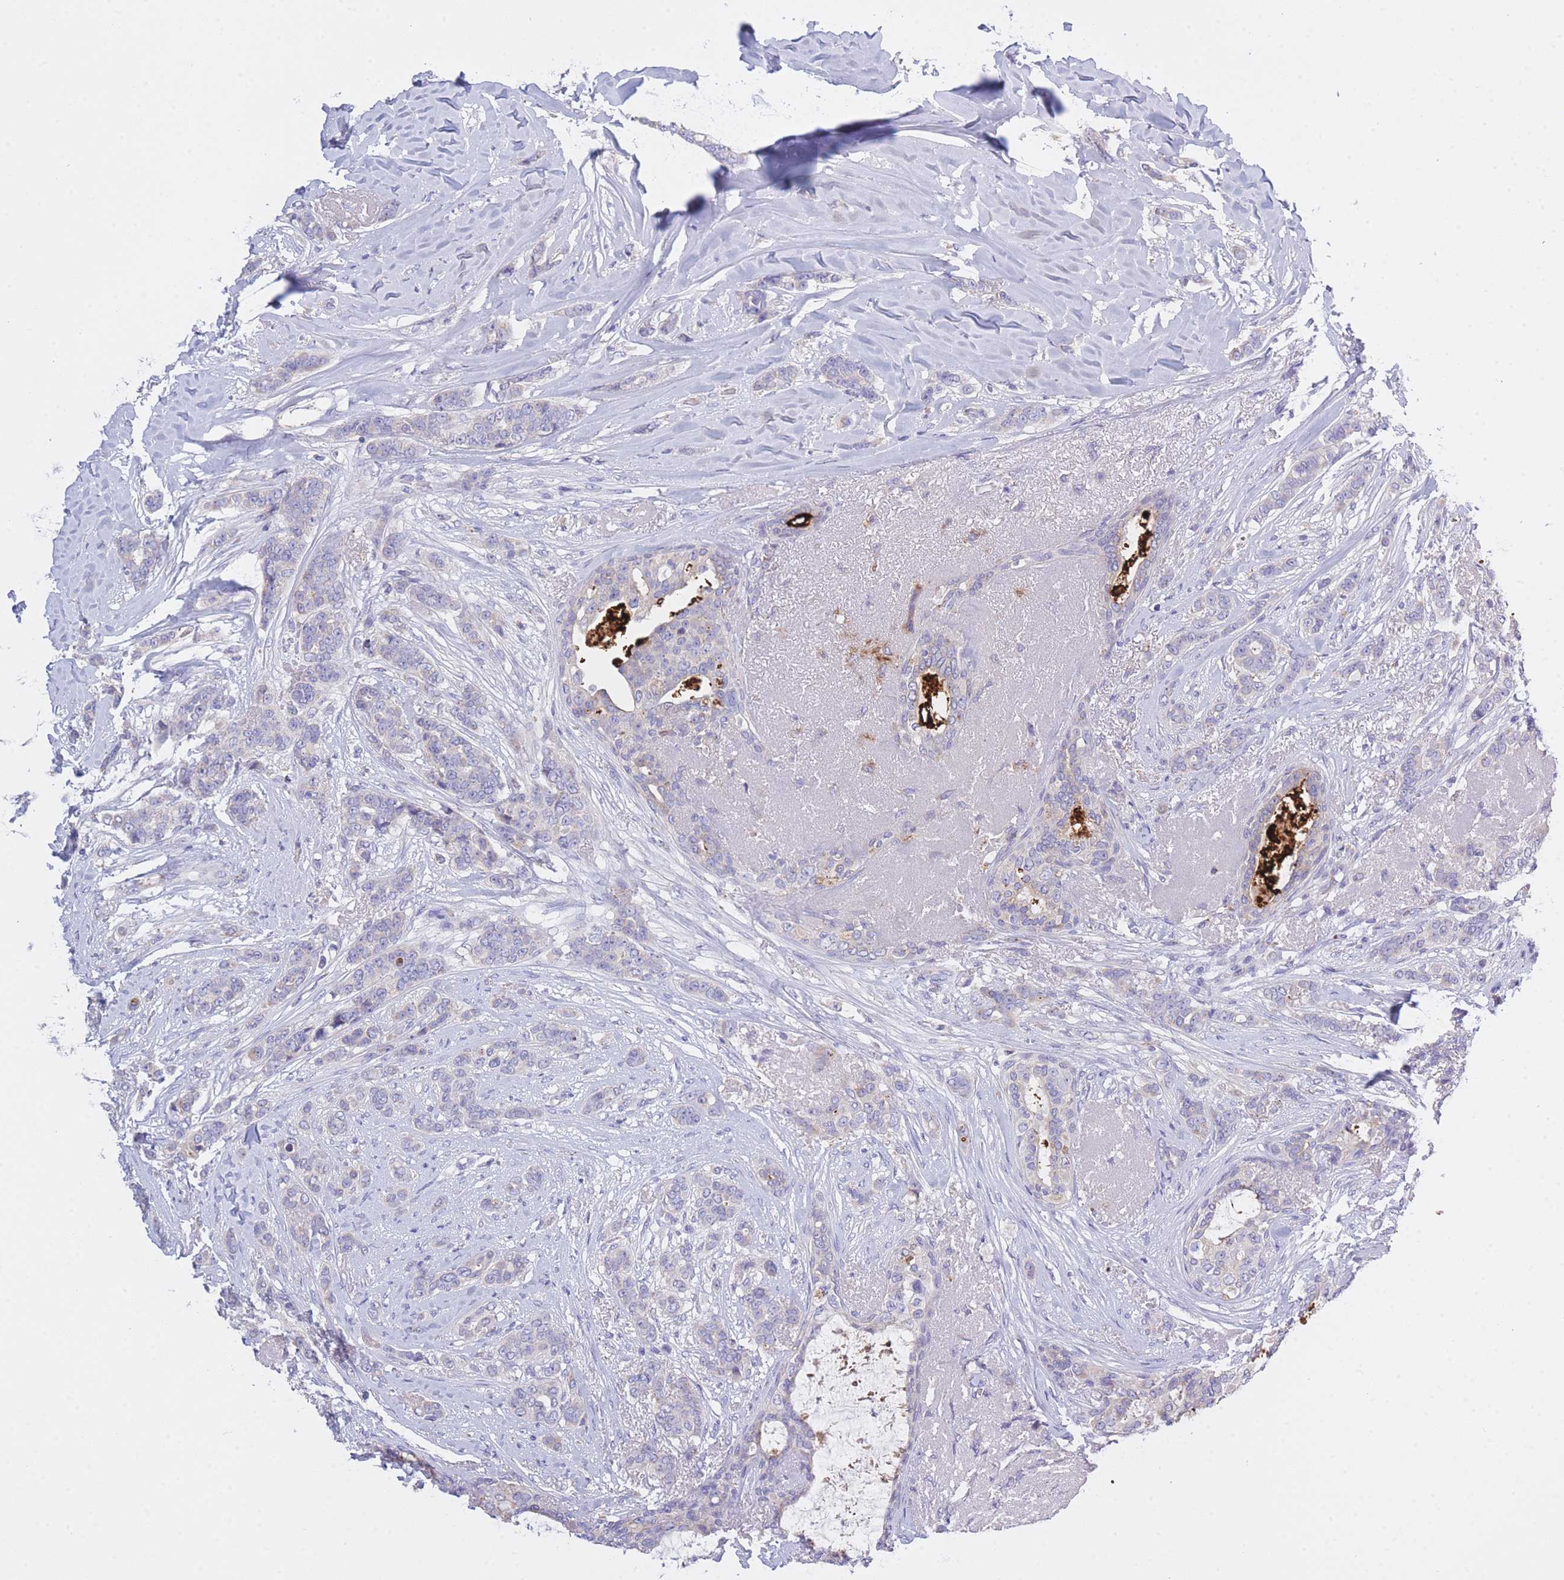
{"staining": {"intensity": "negative", "quantity": "none", "location": "none"}, "tissue": "breast cancer", "cell_type": "Tumor cells", "image_type": "cancer", "snomed": [{"axis": "morphology", "description": "Lobular carcinoma"}, {"axis": "topography", "description": "Breast"}], "caption": "Photomicrograph shows no protein staining in tumor cells of breast cancer (lobular carcinoma) tissue.", "gene": "CENPM", "patient": {"sex": "female", "age": 51}}